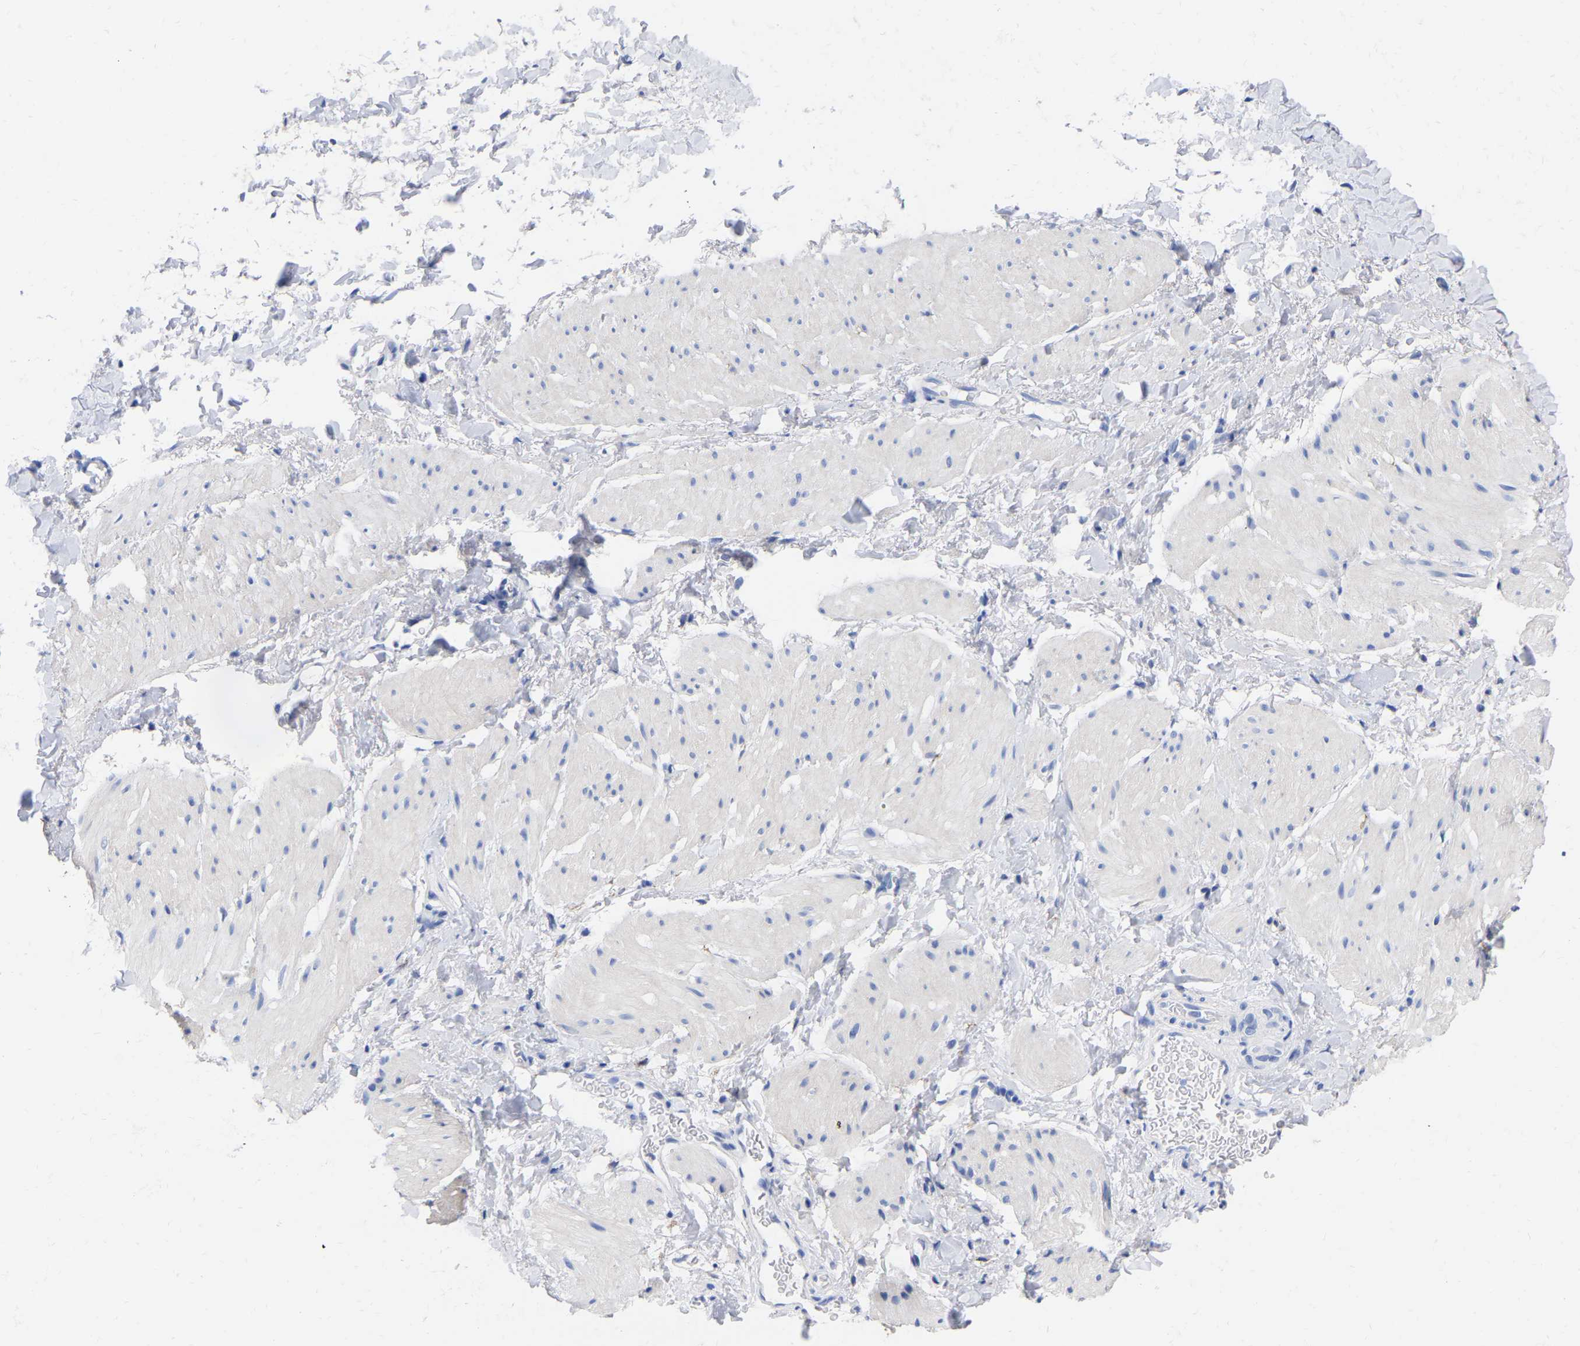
{"staining": {"intensity": "negative", "quantity": "none", "location": "none"}, "tissue": "smooth muscle", "cell_type": "Smooth muscle cells", "image_type": "normal", "snomed": [{"axis": "morphology", "description": "Normal tissue, NOS"}, {"axis": "topography", "description": "Smooth muscle"}], "caption": "DAB (3,3'-diaminobenzidine) immunohistochemical staining of normal human smooth muscle displays no significant staining in smooth muscle cells.", "gene": "ANXA13", "patient": {"sex": "male", "age": 16}}